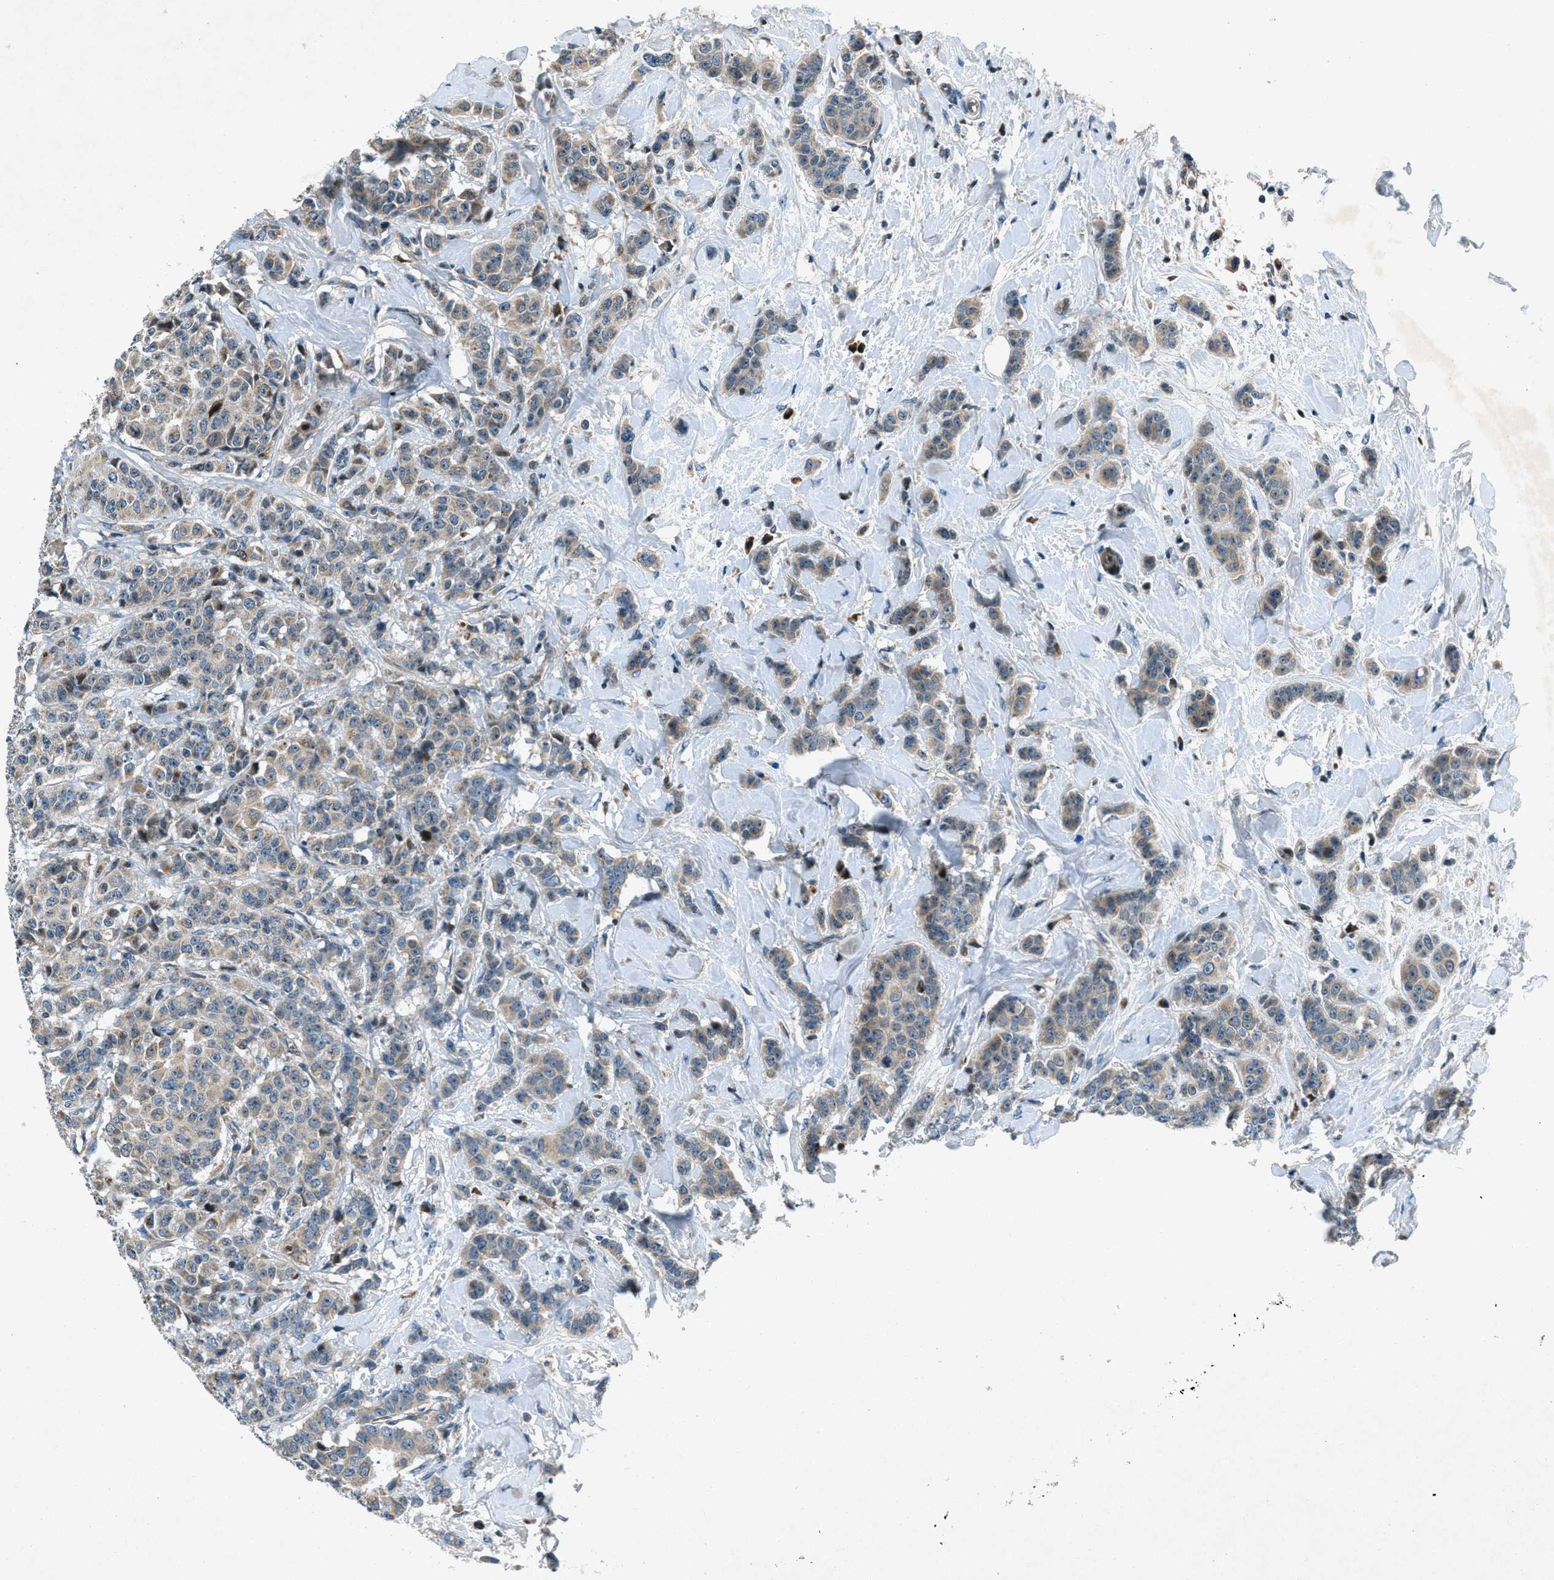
{"staining": {"intensity": "weak", "quantity": ">75%", "location": "cytoplasmic/membranous"}, "tissue": "breast cancer", "cell_type": "Tumor cells", "image_type": "cancer", "snomed": [{"axis": "morphology", "description": "Normal tissue, NOS"}, {"axis": "morphology", "description": "Duct carcinoma"}, {"axis": "topography", "description": "Breast"}], "caption": "A histopathology image of human breast cancer stained for a protein shows weak cytoplasmic/membranous brown staining in tumor cells.", "gene": "CLEC2D", "patient": {"sex": "female", "age": 40}}